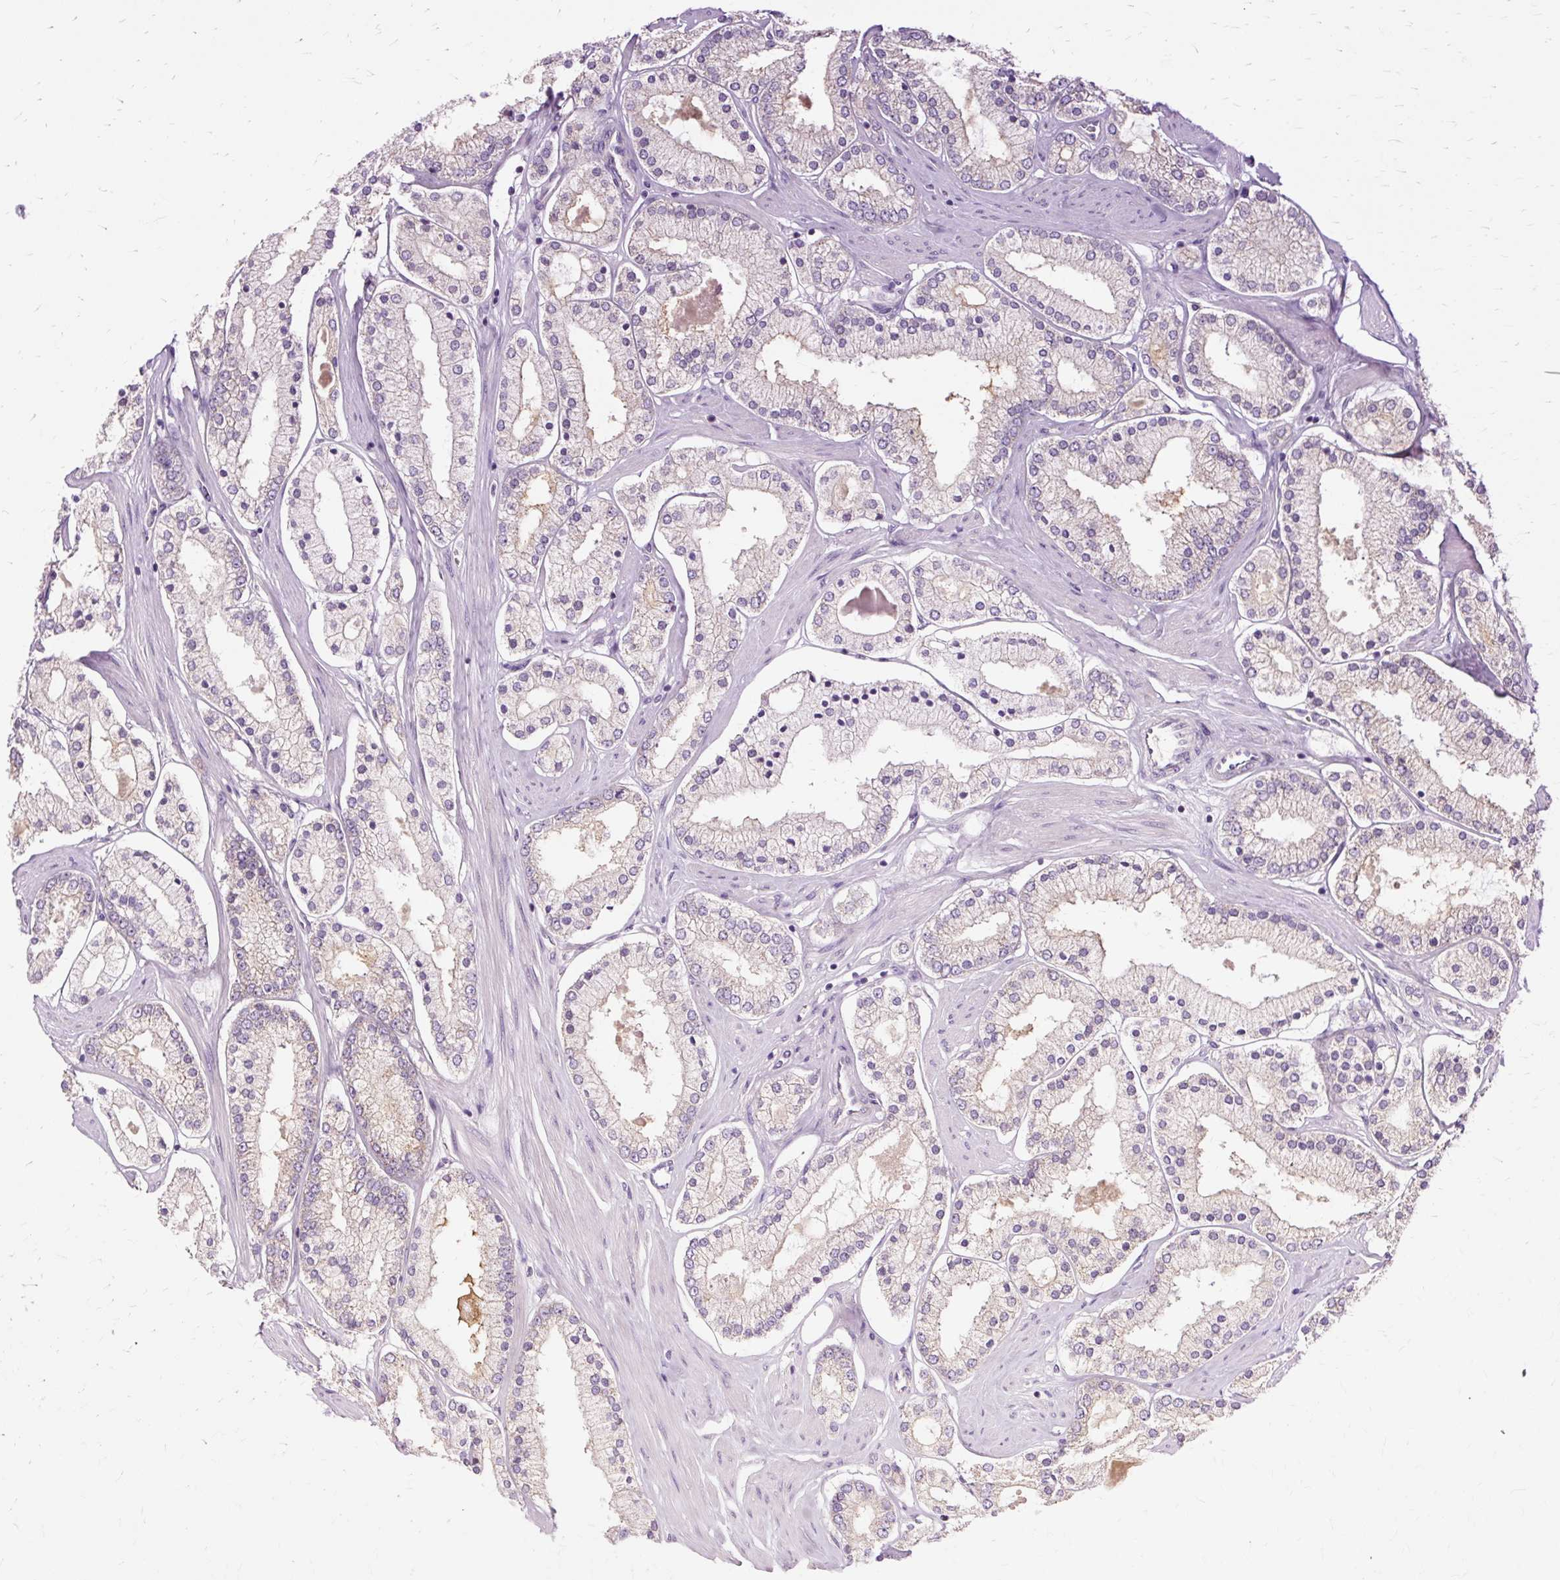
{"staining": {"intensity": "weak", "quantity": "<25%", "location": "cytoplasmic/membranous"}, "tissue": "prostate cancer", "cell_type": "Tumor cells", "image_type": "cancer", "snomed": [{"axis": "morphology", "description": "Adenocarcinoma, Low grade"}, {"axis": "topography", "description": "Prostate"}], "caption": "An image of prostate cancer stained for a protein shows no brown staining in tumor cells.", "gene": "PDZD2", "patient": {"sex": "male", "age": 42}}